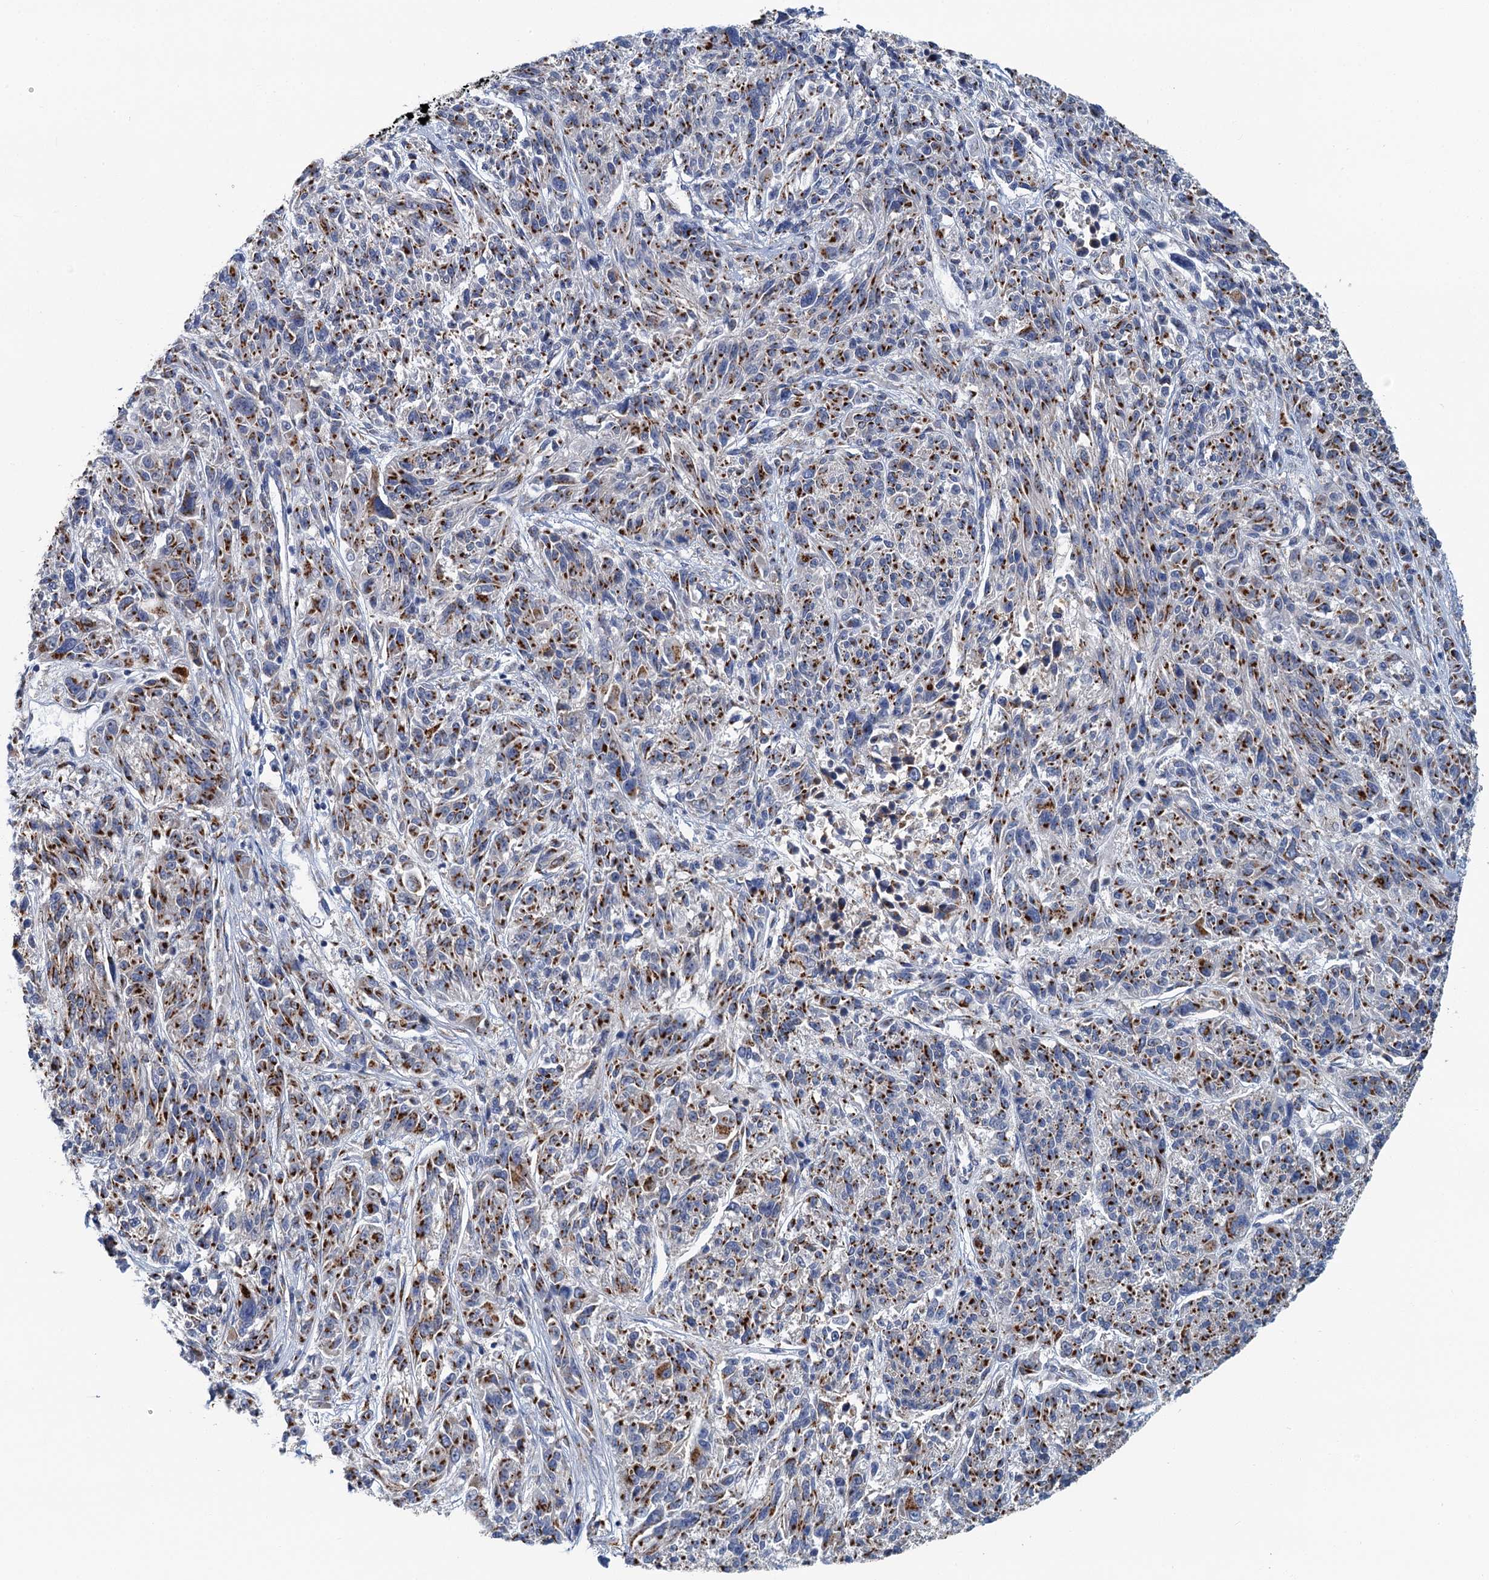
{"staining": {"intensity": "strong", "quantity": ">75%", "location": "cytoplasmic/membranous"}, "tissue": "melanoma", "cell_type": "Tumor cells", "image_type": "cancer", "snomed": [{"axis": "morphology", "description": "Malignant melanoma, NOS"}, {"axis": "topography", "description": "Skin"}], "caption": "Malignant melanoma stained with immunohistochemistry (IHC) demonstrates strong cytoplasmic/membranous positivity in about >75% of tumor cells. Nuclei are stained in blue.", "gene": "BET1L", "patient": {"sex": "male", "age": 53}}